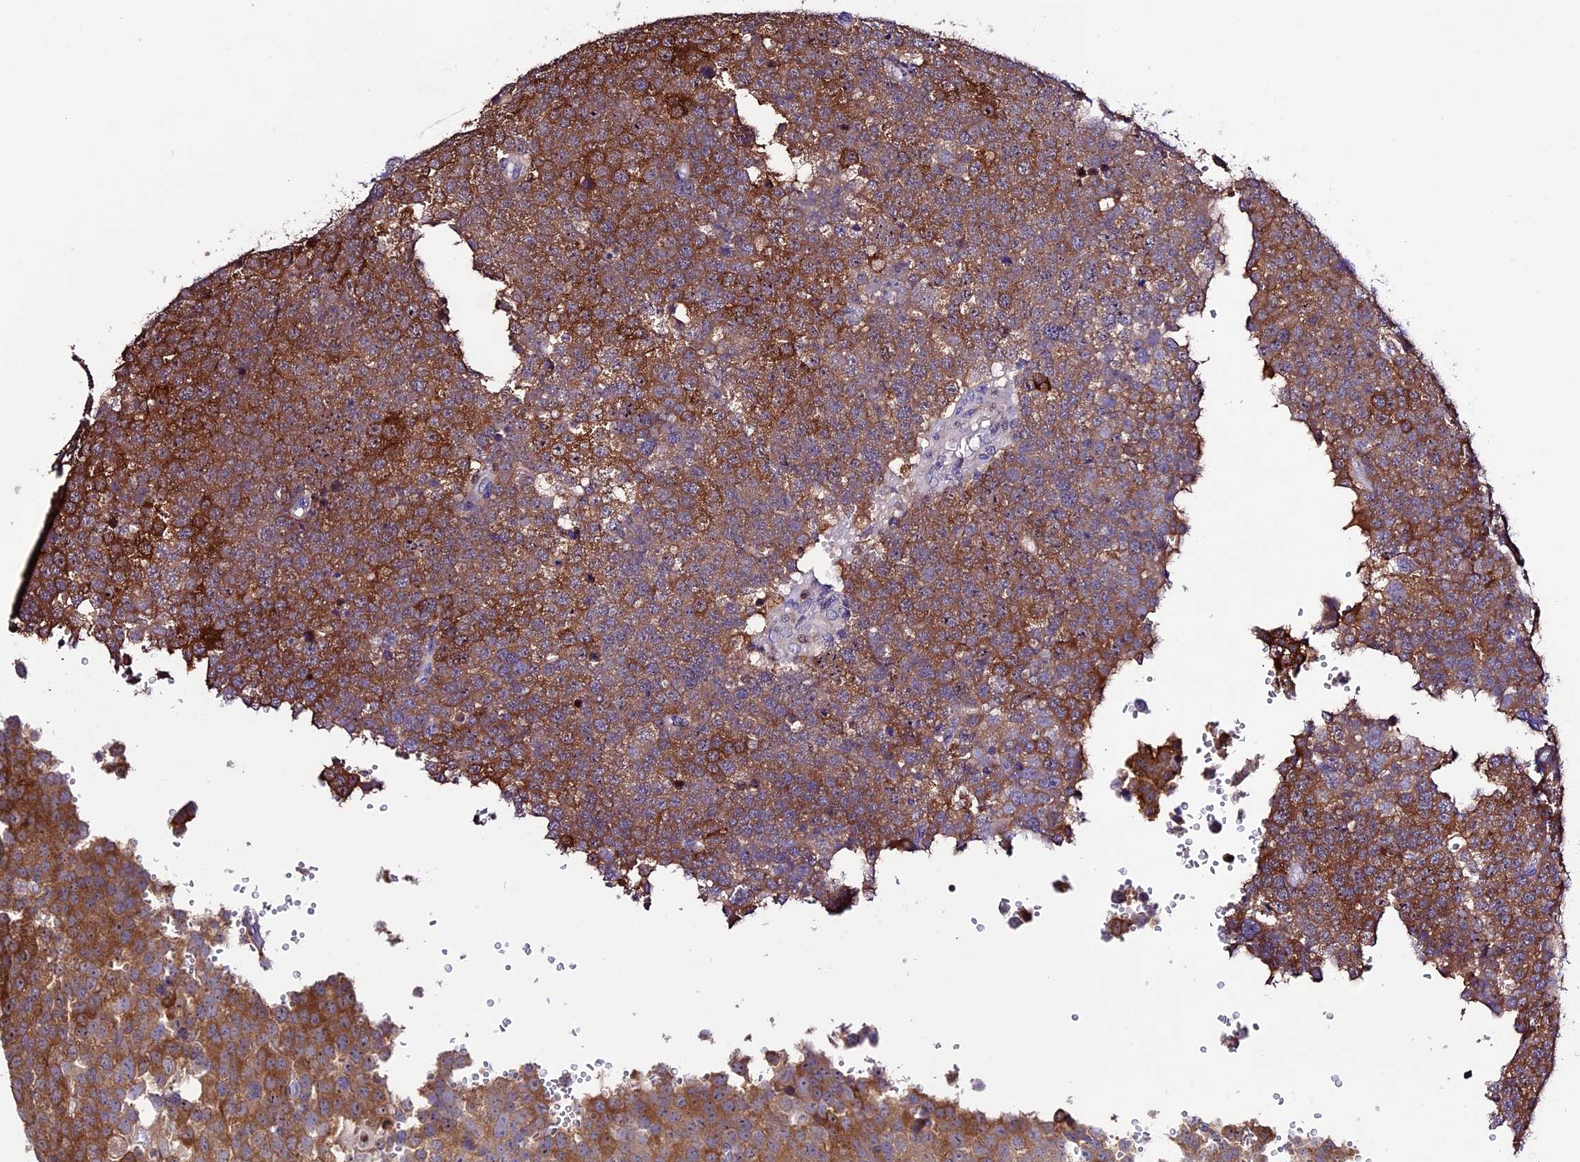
{"staining": {"intensity": "moderate", "quantity": ">75%", "location": "cytoplasmic/membranous"}, "tissue": "testis cancer", "cell_type": "Tumor cells", "image_type": "cancer", "snomed": [{"axis": "morphology", "description": "Seminoma, NOS"}, {"axis": "topography", "description": "Testis"}], "caption": "Testis cancer (seminoma) stained with a protein marker shows moderate staining in tumor cells.", "gene": "XKR7", "patient": {"sex": "male", "age": 71}}